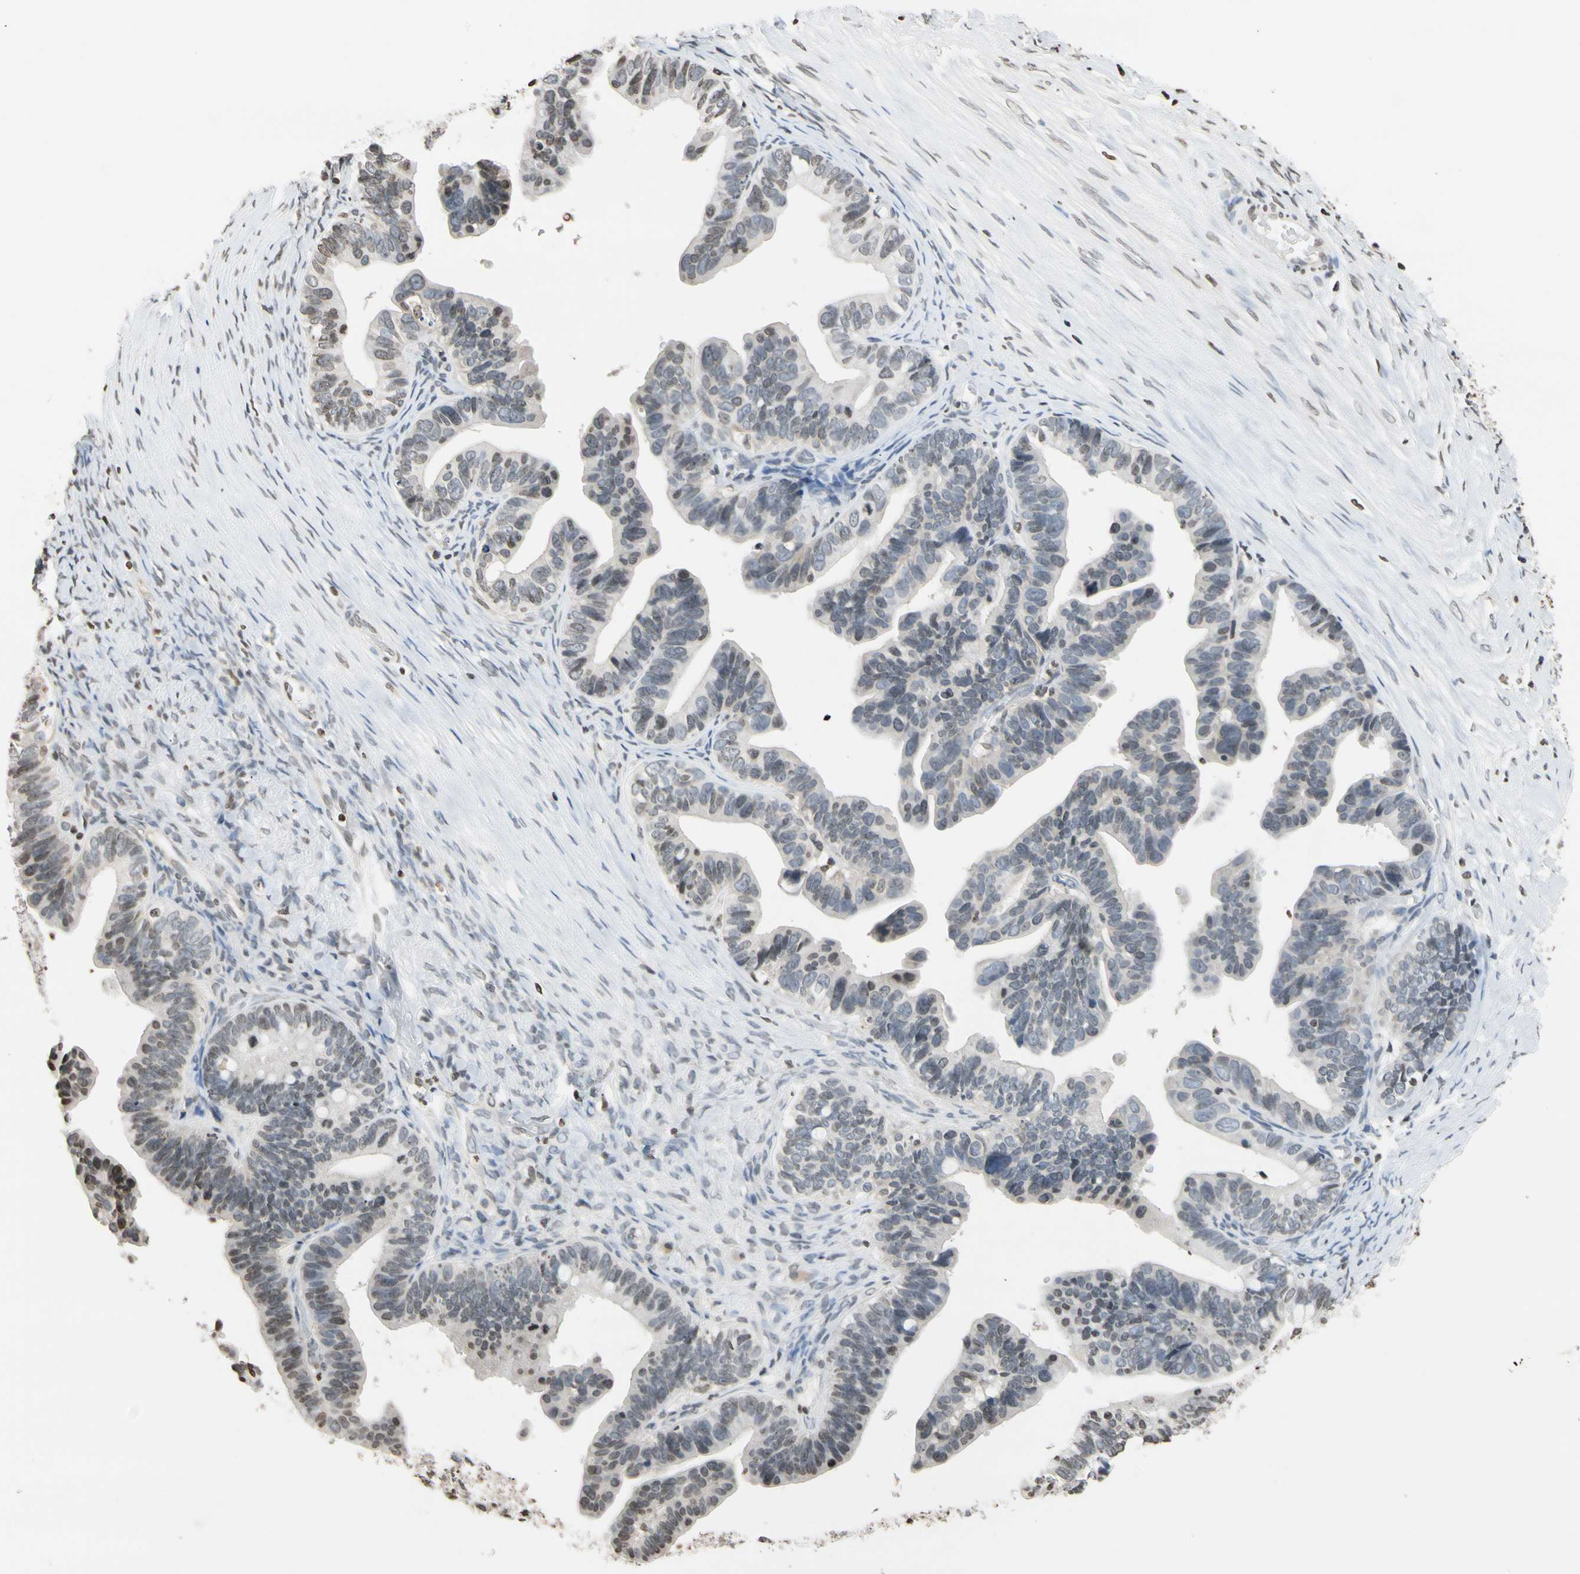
{"staining": {"intensity": "negative", "quantity": "none", "location": "none"}, "tissue": "ovarian cancer", "cell_type": "Tumor cells", "image_type": "cancer", "snomed": [{"axis": "morphology", "description": "Cystadenocarcinoma, serous, NOS"}, {"axis": "topography", "description": "Ovary"}], "caption": "Micrograph shows no protein staining in tumor cells of ovarian cancer (serous cystadenocarcinoma) tissue.", "gene": "GPX4", "patient": {"sex": "female", "age": 56}}